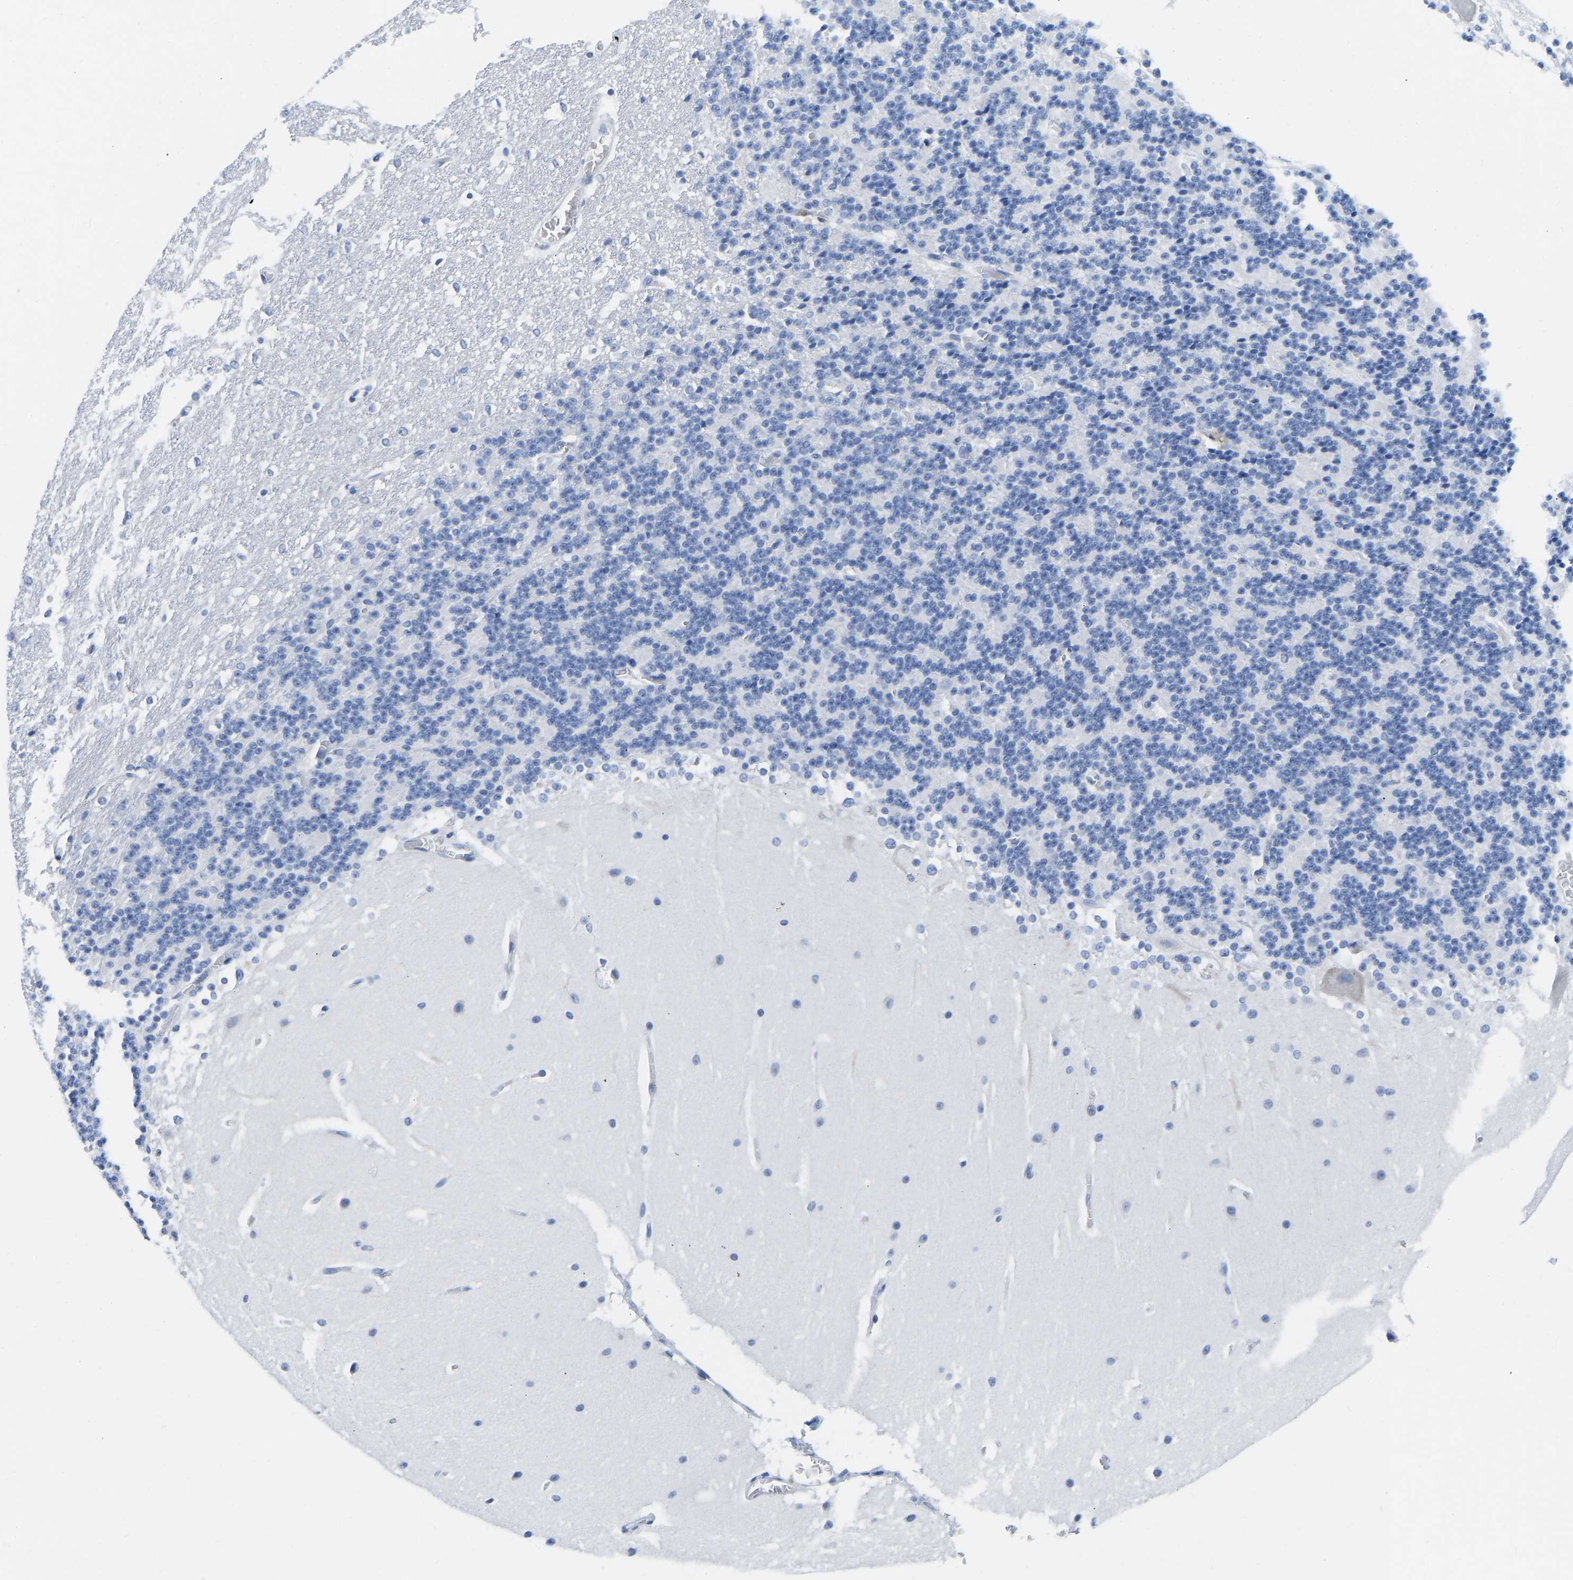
{"staining": {"intensity": "negative", "quantity": "none", "location": "none"}, "tissue": "cerebellum", "cell_type": "Cells in granular layer", "image_type": "normal", "snomed": [{"axis": "morphology", "description": "Normal tissue, NOS"}, {"axis": "topography", "description": "Cerebellum"}], "caption": "Cerebellum was stained to show a protein in brown. There is no significant positivity in cells in granular layer. Nuclei are stained in blue.", "gene": "TCF7", "patient": {"sex": "female", "age": 19}}